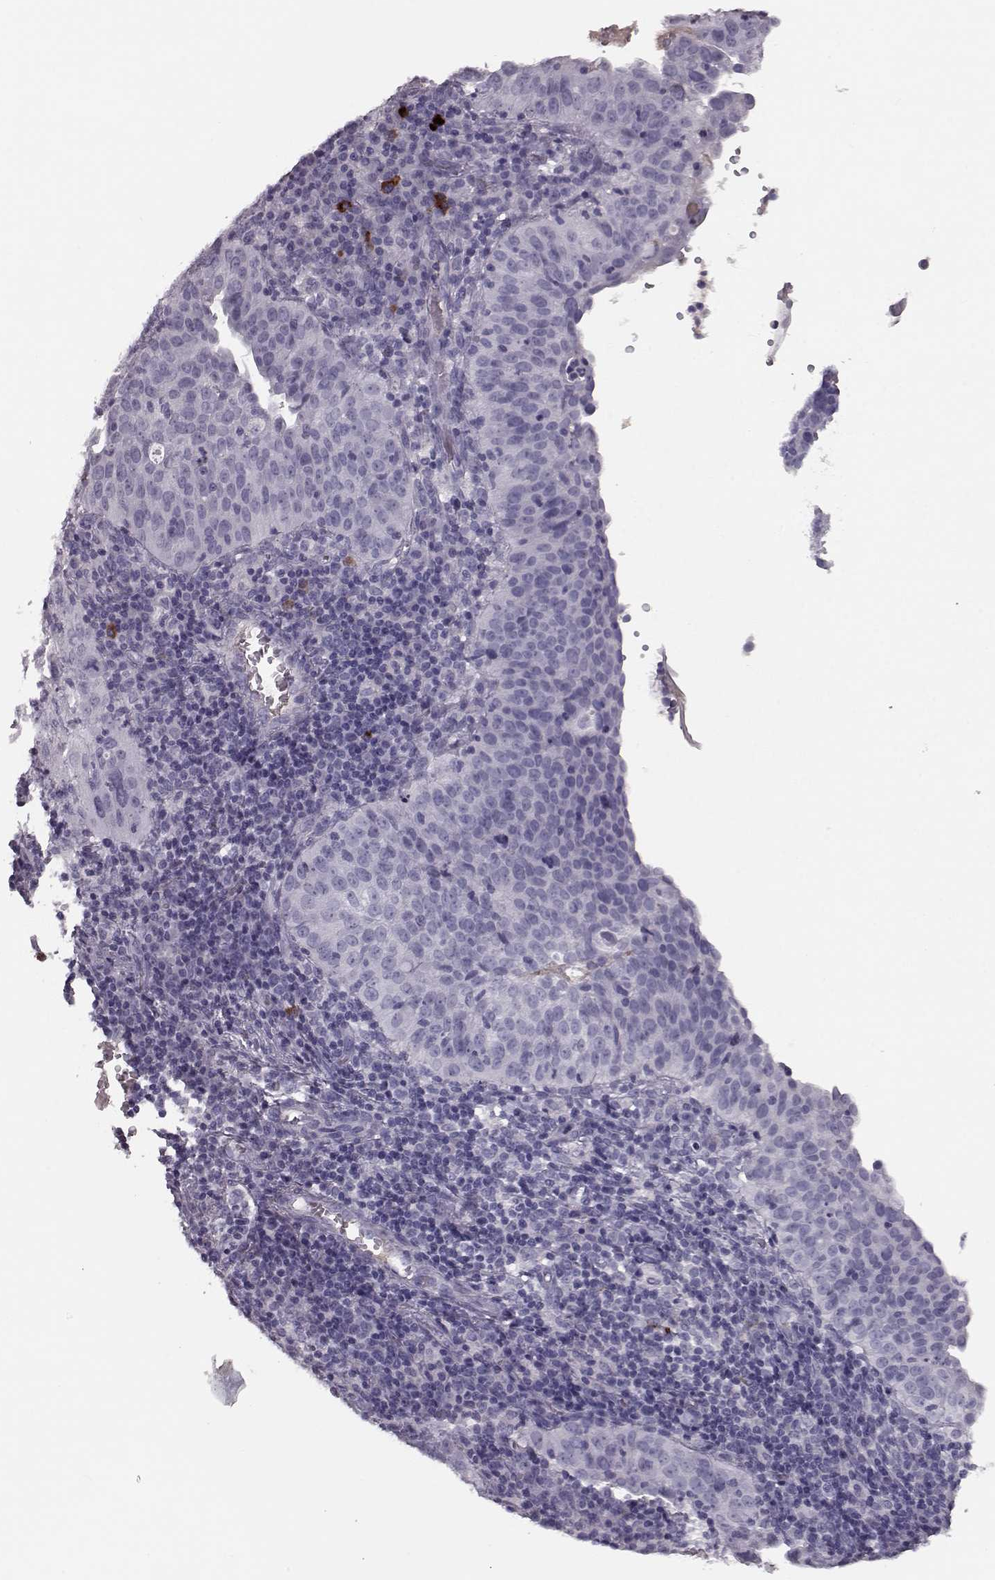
{"staining": {"intensity": "negative", "quantity": "none", "location": "none"}, "tissue": "cervical cancer", "cell_type": "Tumor cells", "image_type": "cancer", "snomed": [{"axis": "morphology", "description": "Squamous cell carcinoma, NOS"}, {"axis": "topography", "description": "Cervix"}], "caption": "Tumor cells show no significant positivity in cervical cancer (squamous cell carcinoma).", "gene": "CCL19", "patient": {"sex": "female", "age": 39}}